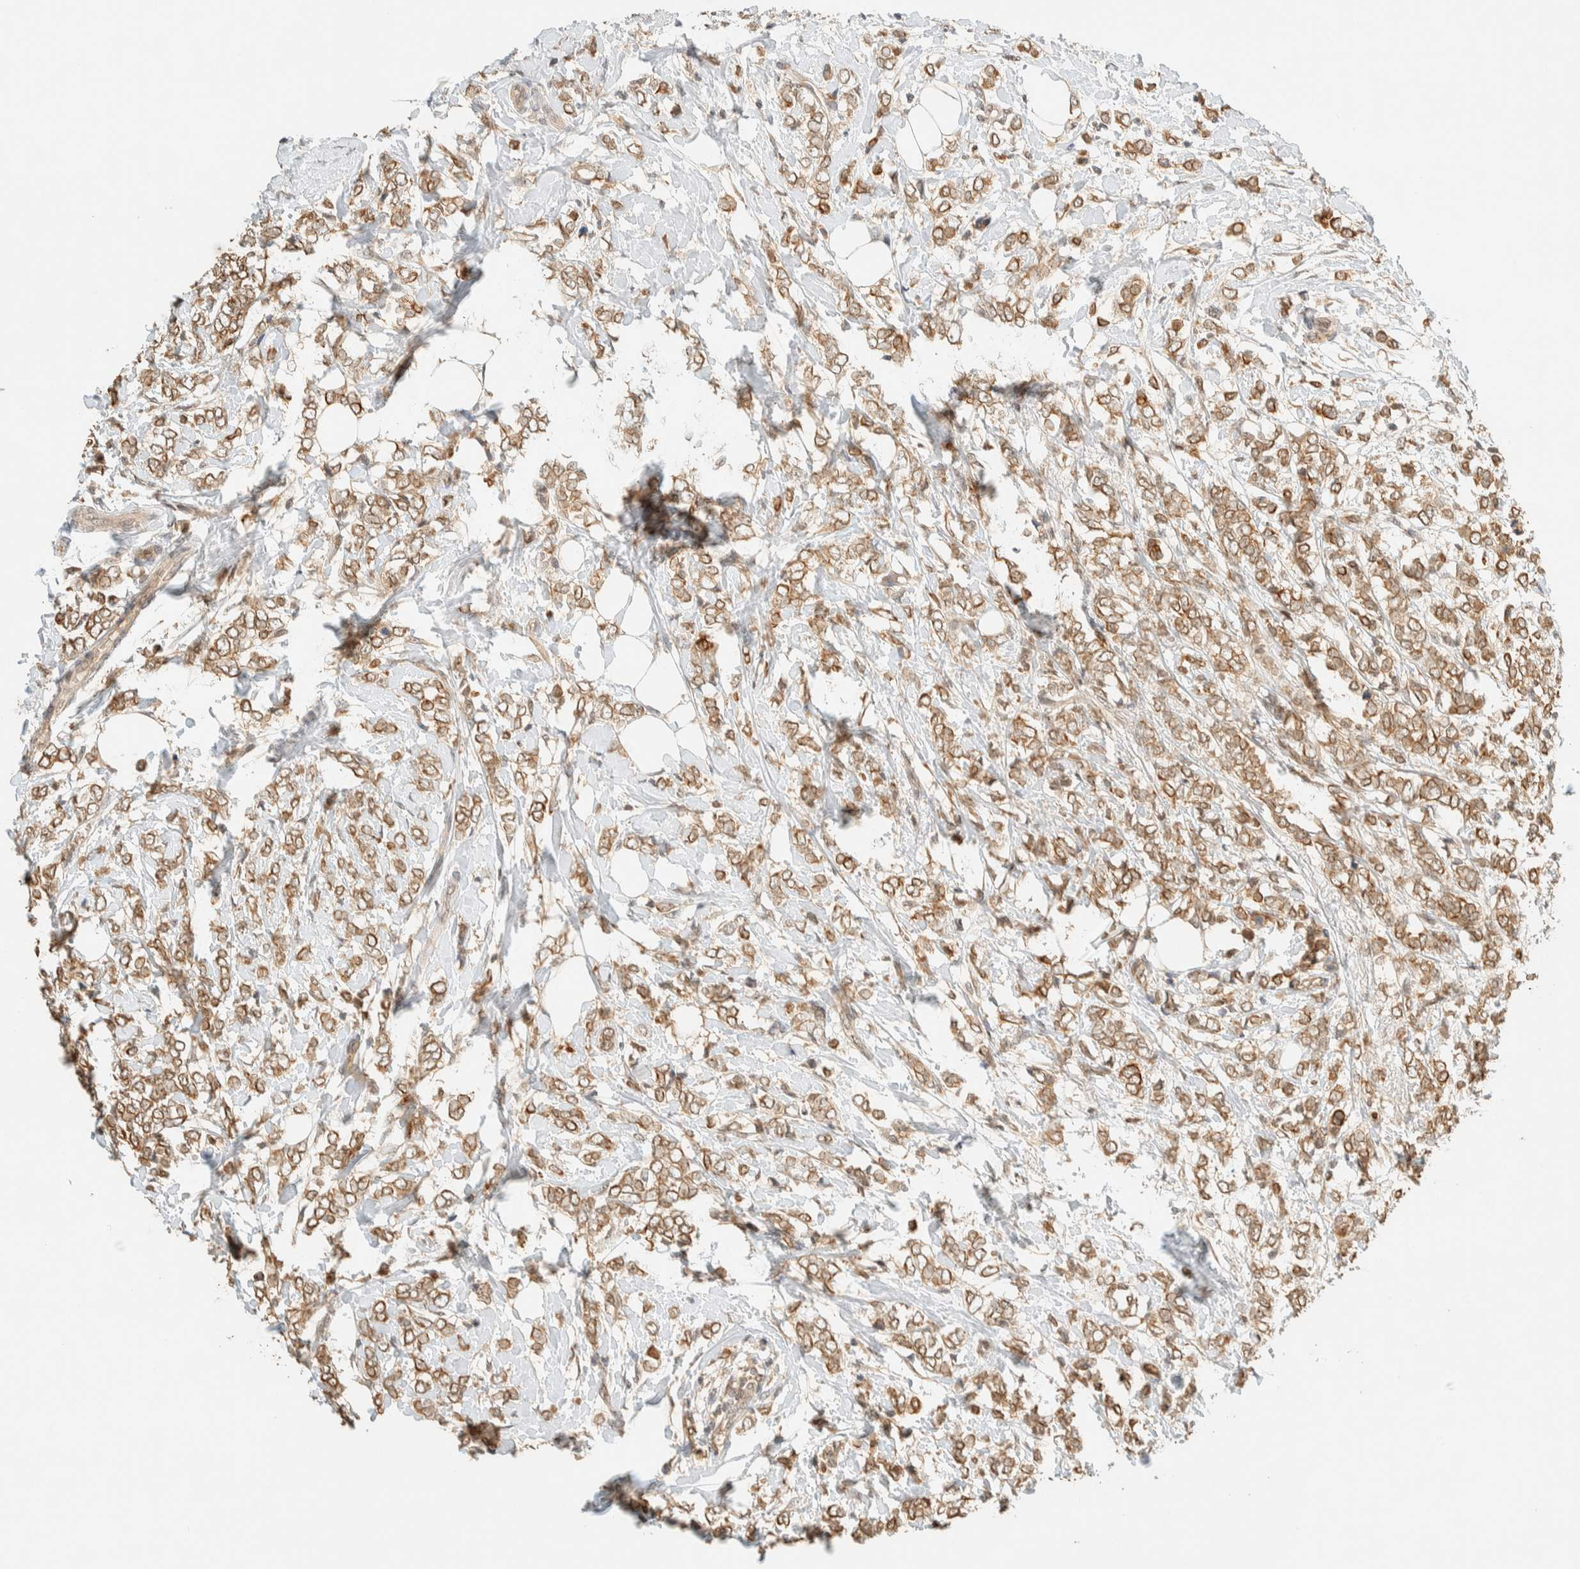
{"staining": {"intensity": "moderate", "quantity": ">75%", "location": "cytoplasmic/membranous"}, "tissue": "breast cancer", "cell_type": "Tumor cells", "image_type": "cancer", "snomed": [{"axis": "morphology", "description": "Normal tissue, NOS"}, {"axis": "morphology", "description": "Lobular carcinoma"}, {"axis": "topography", "description": "Breast"}], "caption": "A high-resolution photomicrograph shows immunohistochemistry (IHC) staining of lobular carcinoma (breast), which reveals moderate cytoplasmic/membranous positivity in about >75% of tumor cells. (DAB IHC, brown staining for protein, blue staining for nuclei).", "gene": "ZBTB34", "patient": {"sex": "female", "age": 47}}